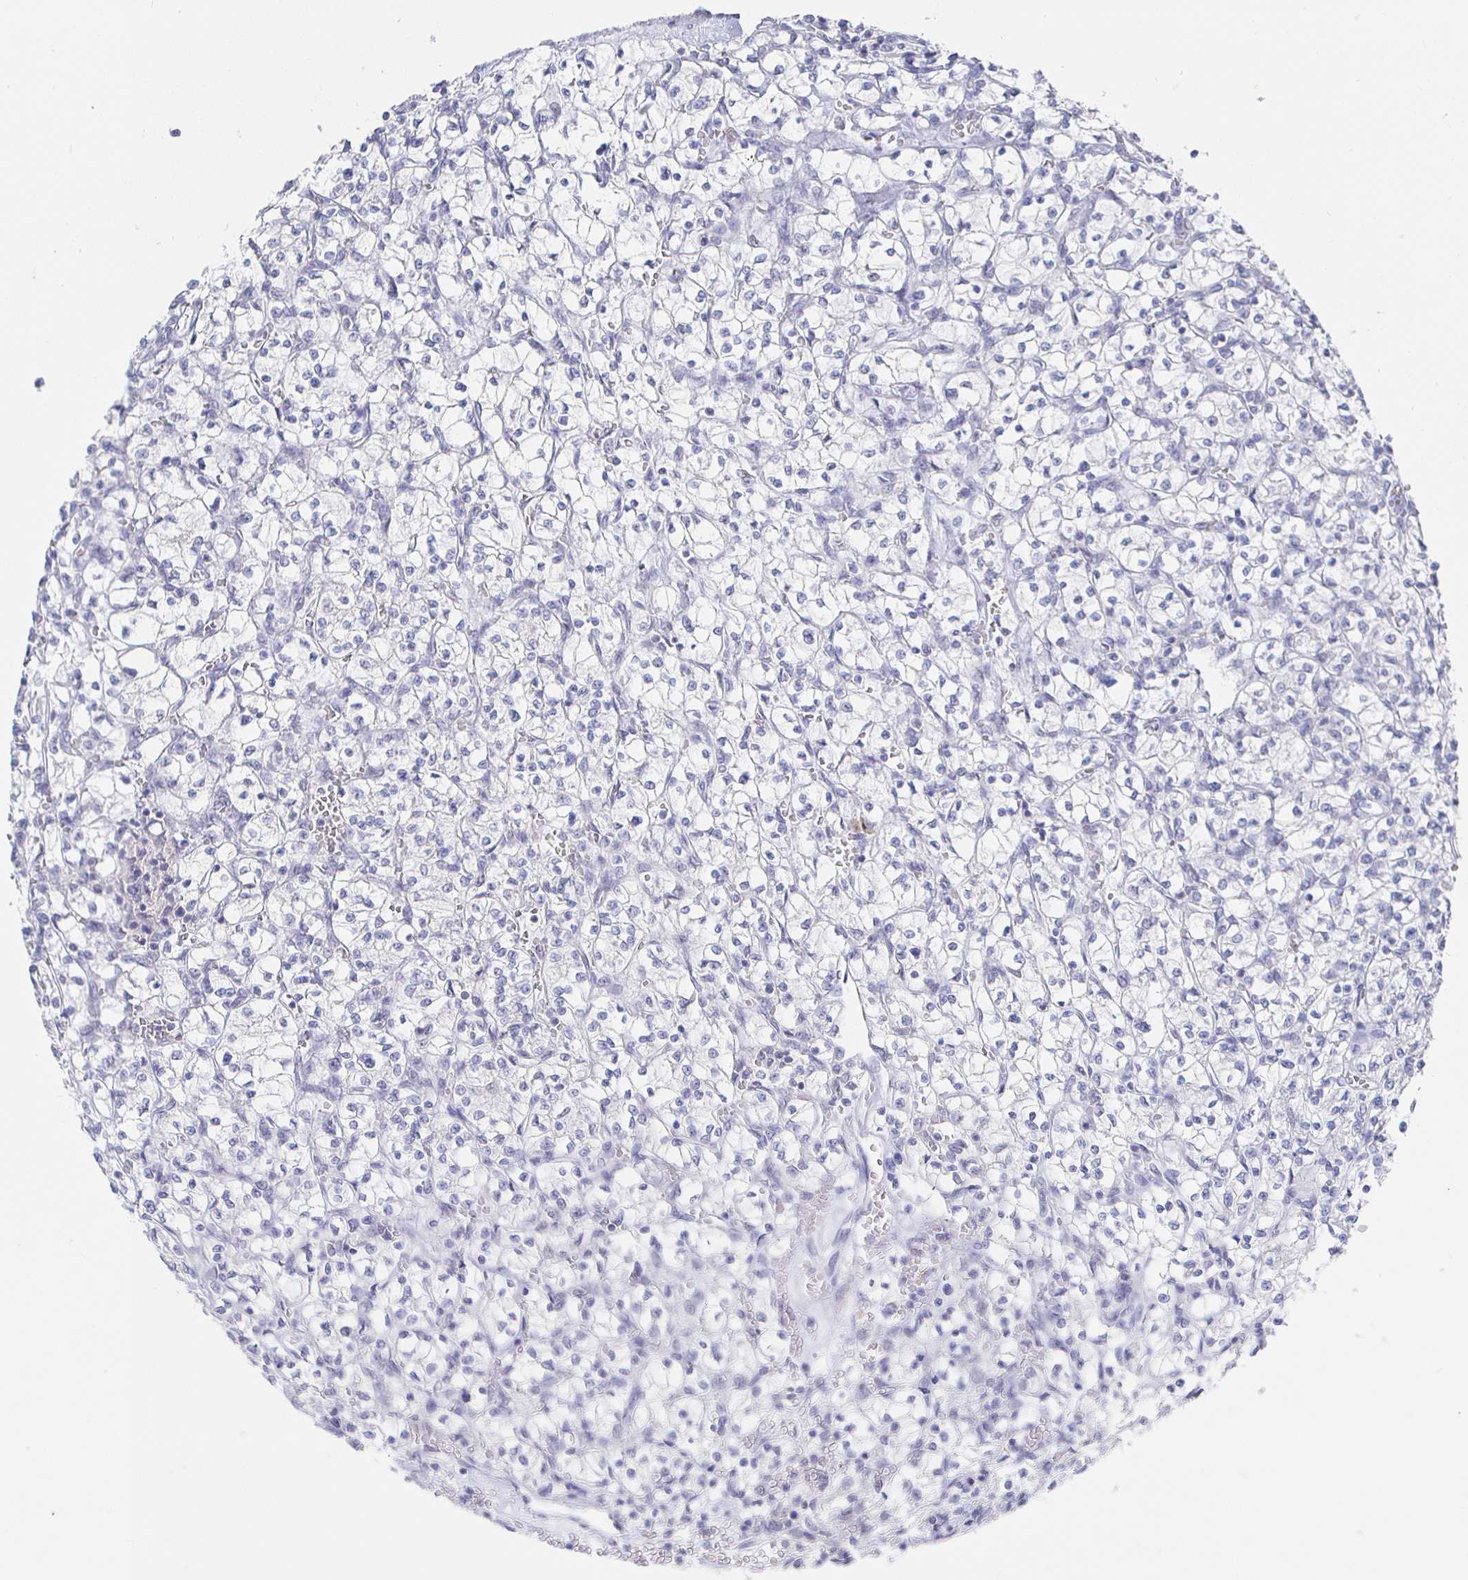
{"staining": {"intensity": "negative", "quantity": "none", "location": "none"}, "tissue": "renal cancer", "cell_type": "Tumor cells", "image_type": "cancer", "snomed": [{"axis": "morphology", "description": "Adenocarcinoma, NOS"}, {"axis": "topography", "description": "Kidney"}], "caption": "This histopathology image is of renal cancer stained with immunohistochemistry (IHC) to label a protein in brown with the nuclei are counter-stained blue. There is no expression in tumor cells. (DAB IHC, high magnification).", "gene": "LRRC23", "patient": {"sex": "female", "age": 64}}